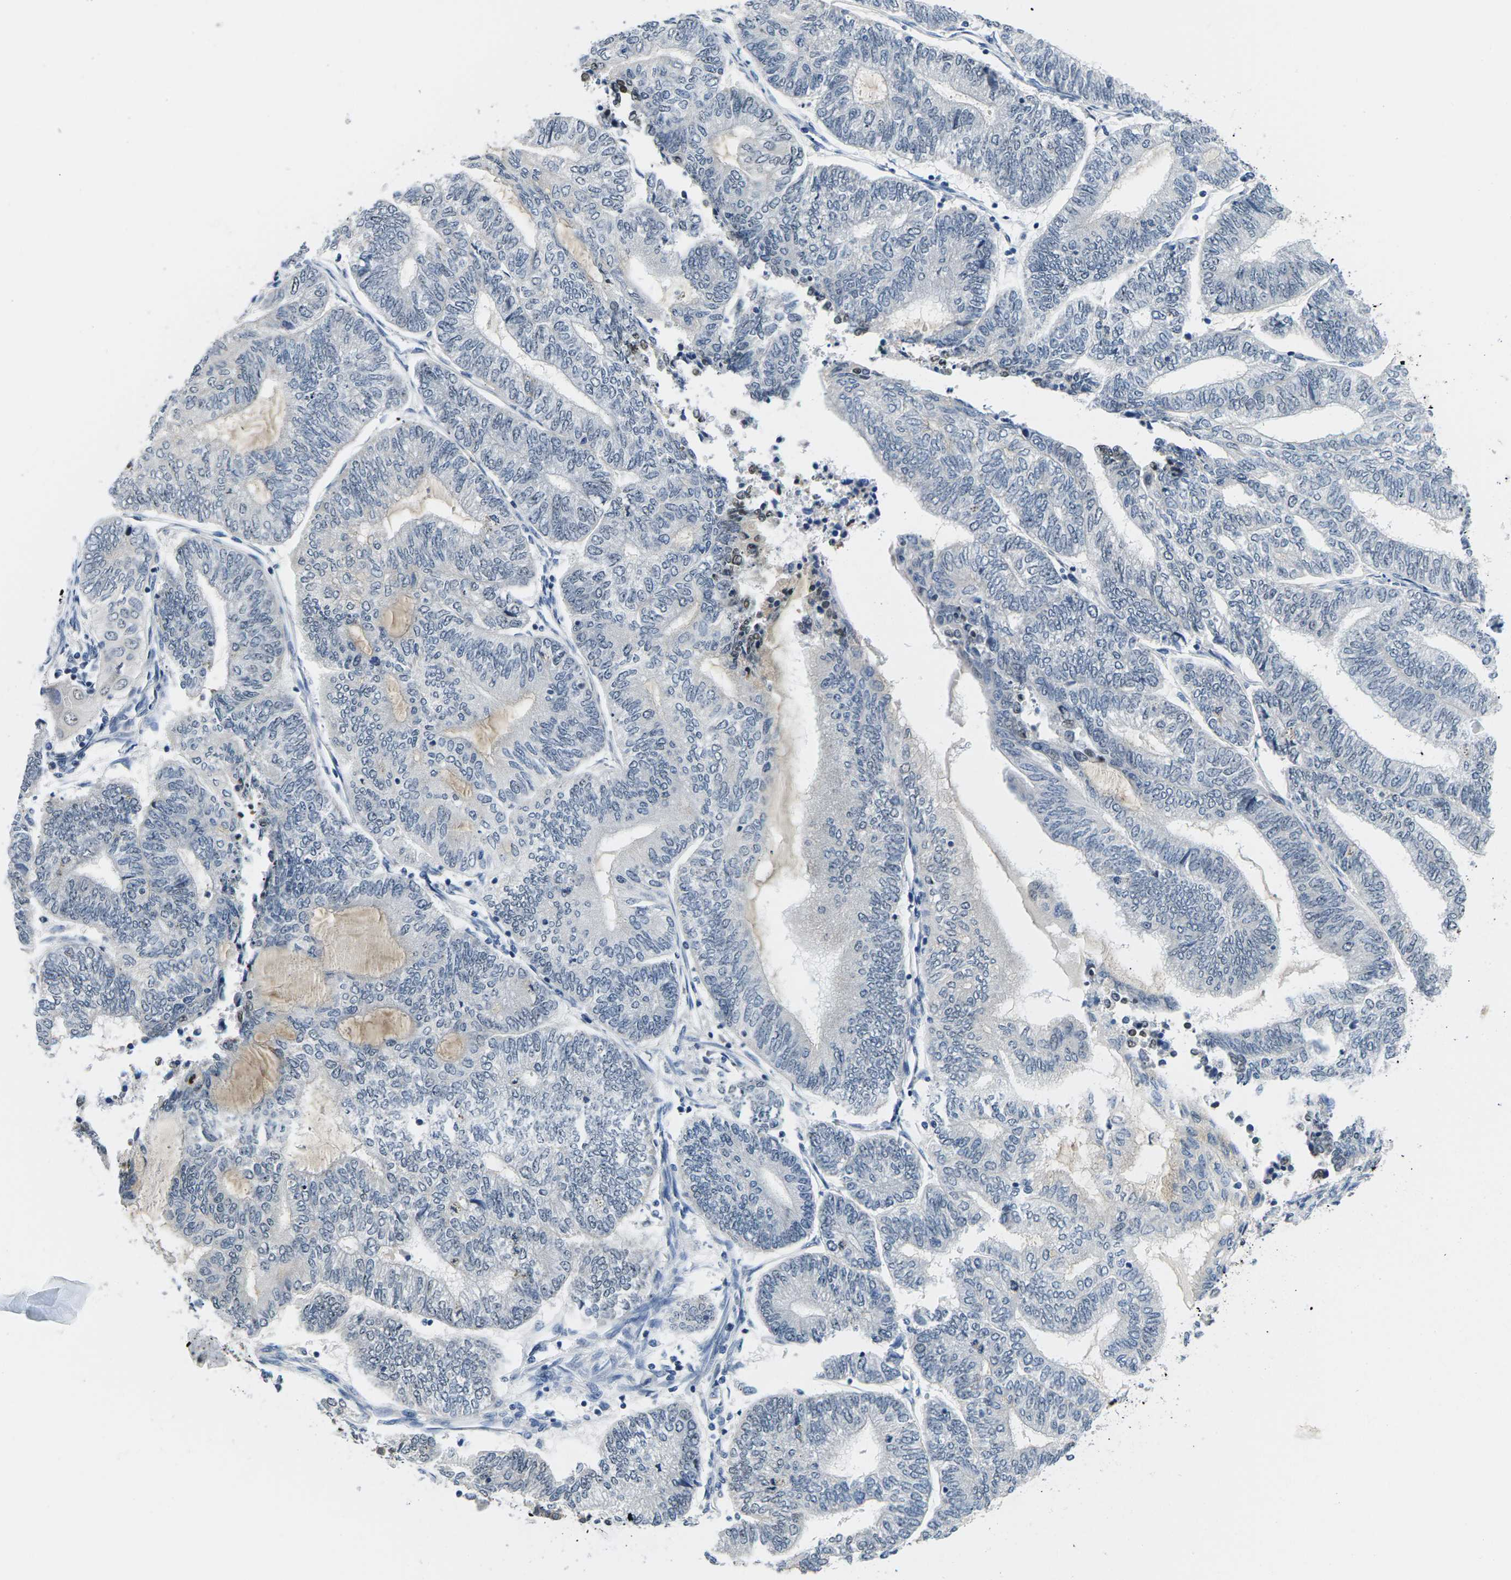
{"staining": {"intensity": "negative", "quantity": "none", "location": "none"}, "tissue": "endometrial cancer", "cell_type": "Tumor cells", "image_type": "cancer", "snomed": [{"axis": "morphology", "description": "Adenocarcinoma, NOS"}, {"axis": "topography", "description": "Uterus"}, {"axis": "topography", "description": "Endometrium"}], "caption": "A micrograph of human endometrial cancer is negative for staining in tumor cells. The staining is performed using DAB (3,3'-diaminobenzidine) brown chromogen with nuclei counter-stained in using hematoxylin.", "gene": "NSRP1", "patient": {"sex": "female", "age": 70}}